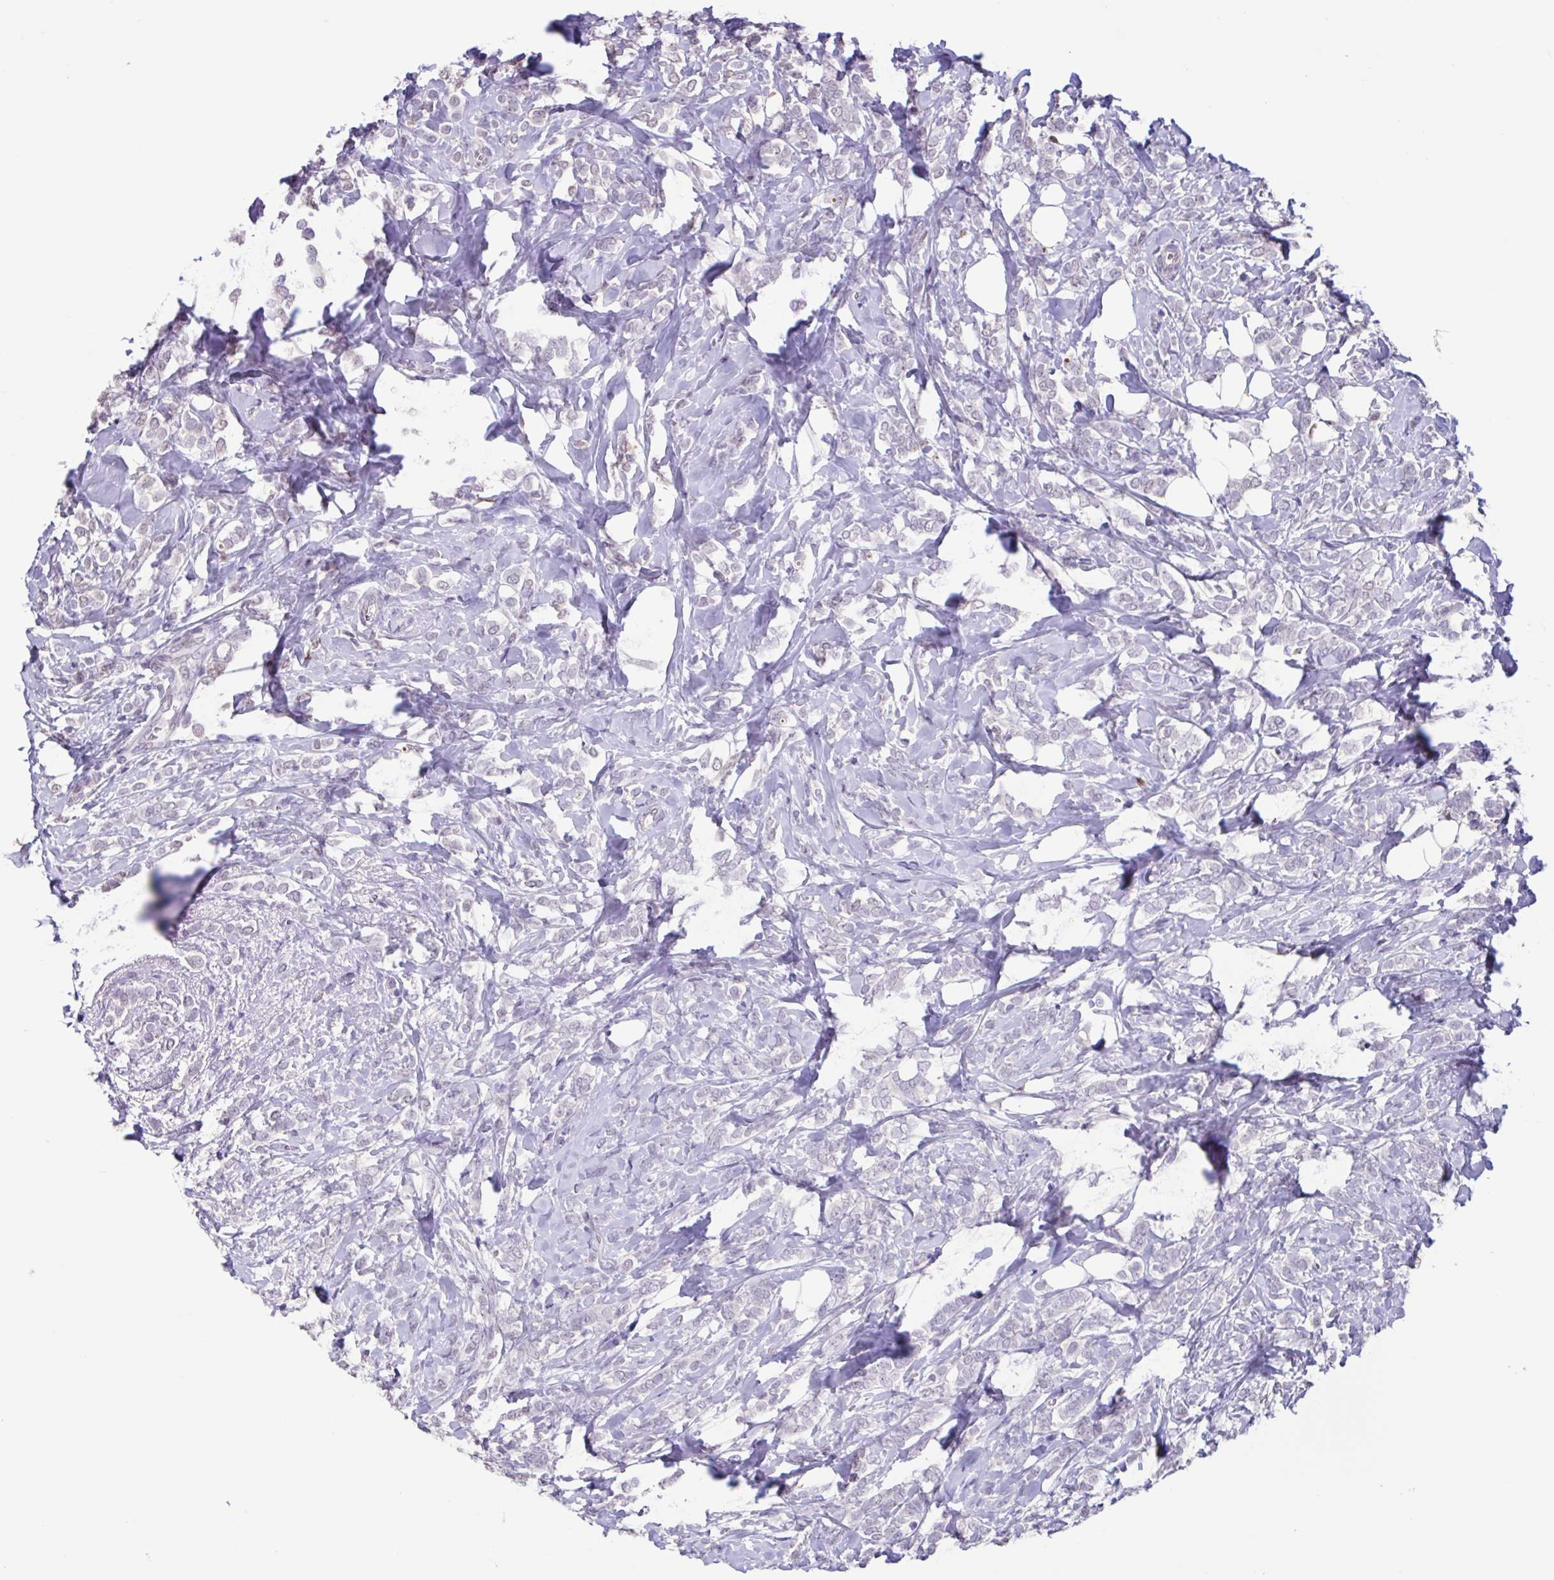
{"staining": {"intensity": "weak", "quantity": "<25%", "location": "nuclear"}, "tissue": "breast cancer", "cell_type": "Tumor cells", "image_type": "cancer", "snomed": [{"axis": "morphology", "description": "Lobular carcinoma"}, {"axis": "topography", "description": "Breast"}], "caption": "Immunohistochemistry (IHC) image of neoplastic tissue: breast lobular carcinoma stained with DAB (3,3'-diaminobenzidine) exhibits no significant protein staining in tumor cells.", "gene": "ACTRT3", "patient": {"sex": "female", "age": 49}}